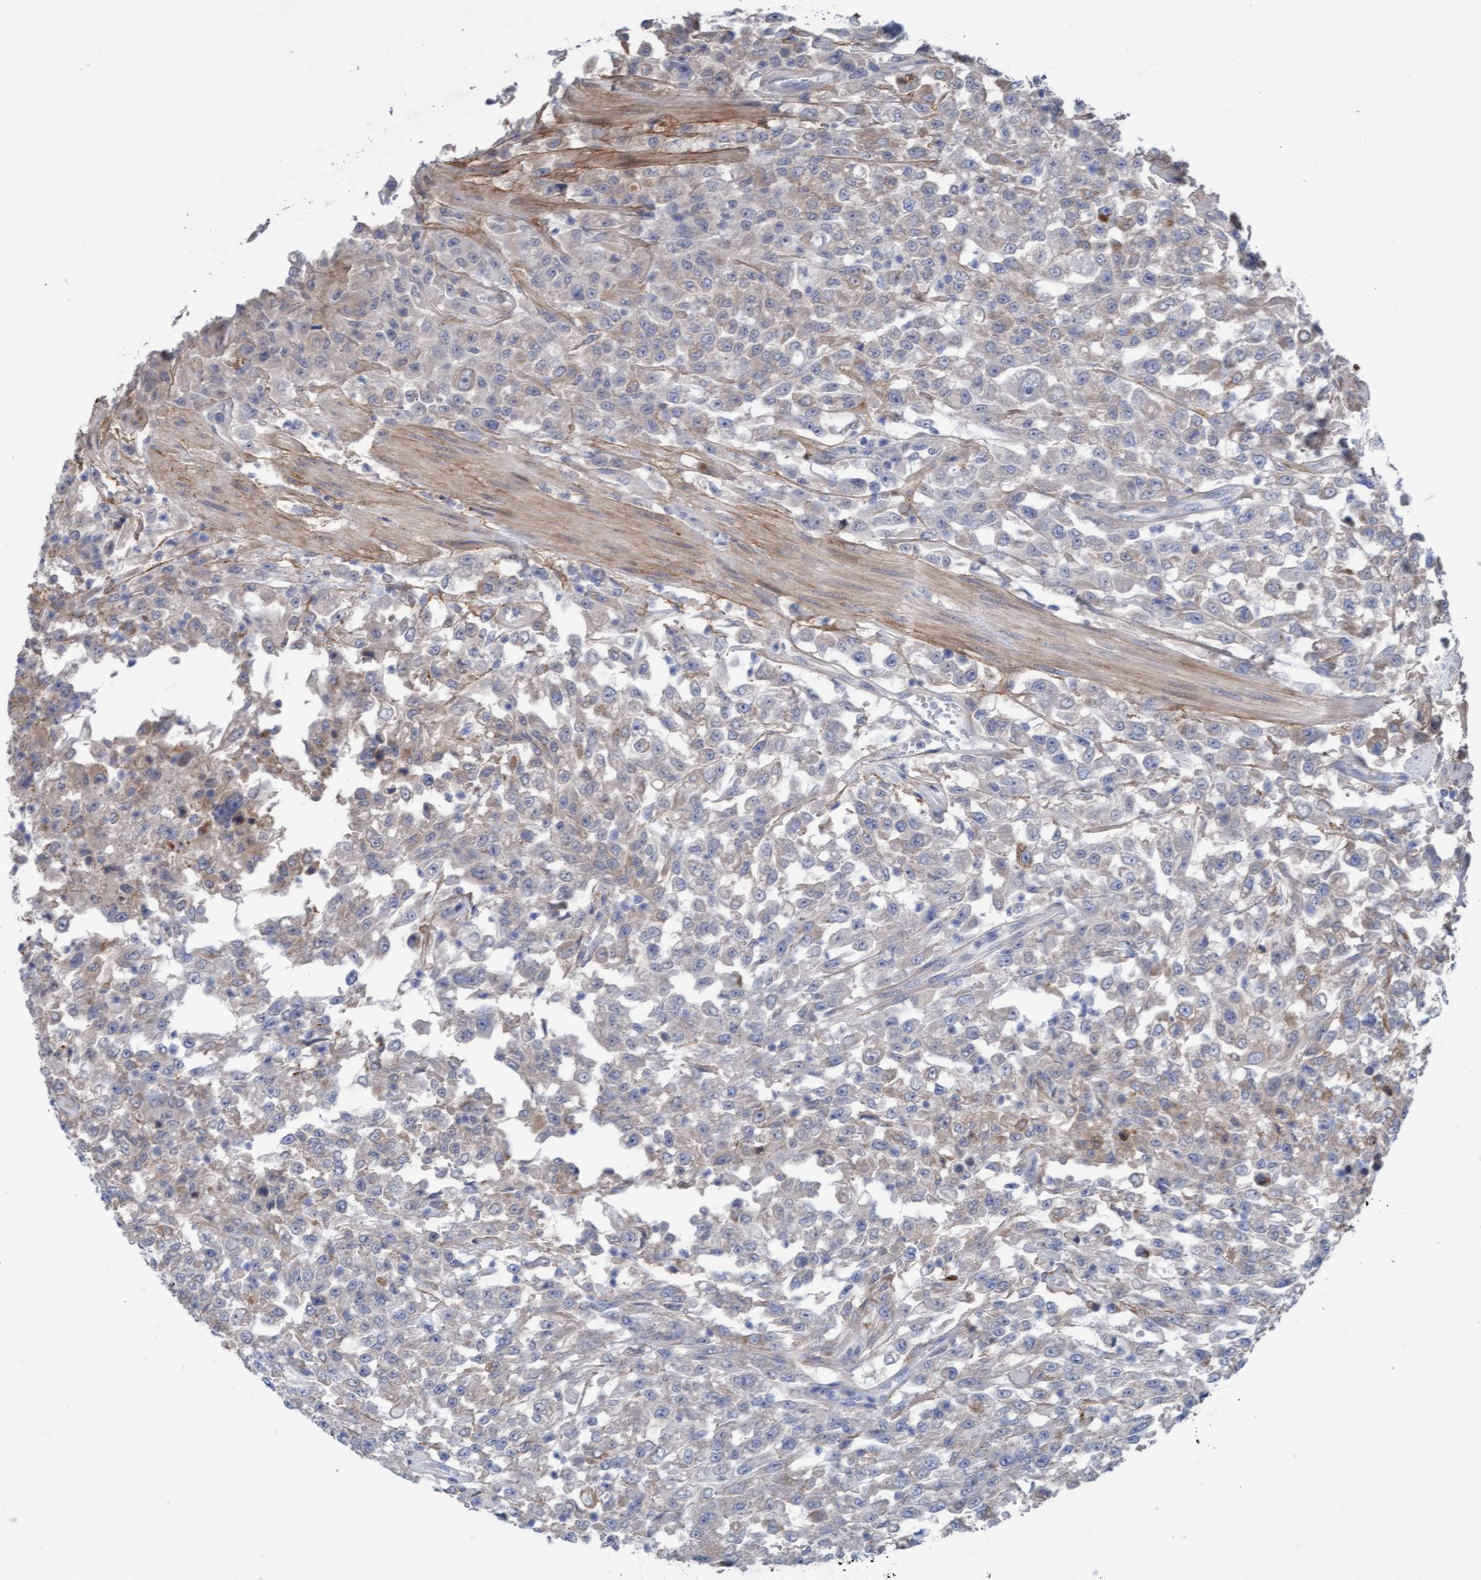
{"staining": {"intensity": "weak", "quantity": "<25%", "location": "cytoplasmic/membranous"}, "tissue": "urothelial cancer", "cell_type": "Tumor cells", "image_type": "cancer", "snomed": [{"axis": "morphology", "description": "Urothelial carcinoma, High grade"}, {"axis": "topography", "description": "Urinary bladder"}], "caption": "Urothelial cancer stained for a protein using immunohistochemistry (IHC) displays no staining tumor cells.", "gene": "PLCD1", "patient": {"sex": "male", "age": 46}}